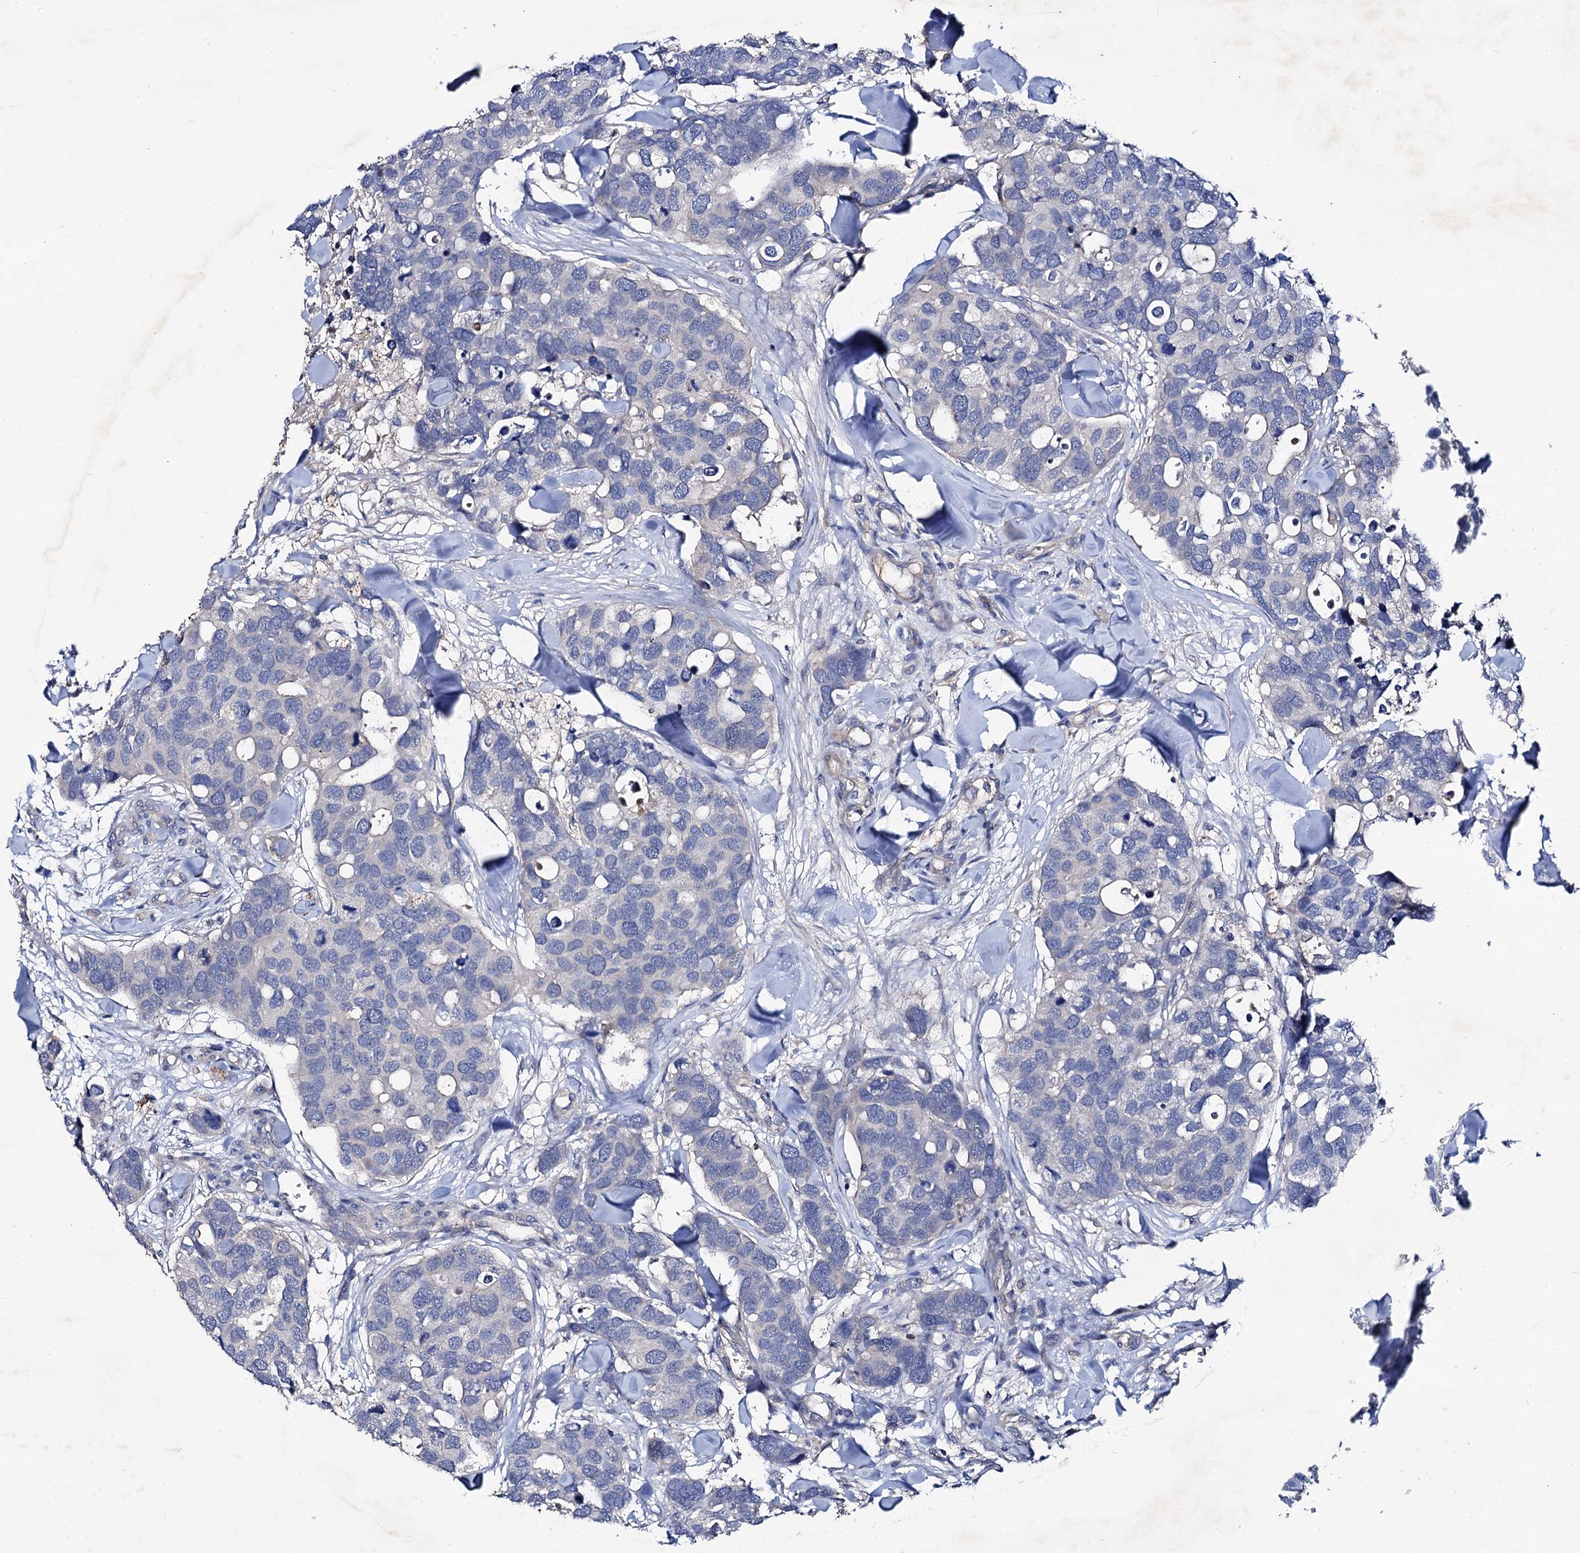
{"staining": {"intensity": "negative", "quantity": "none", "location": "none"}, "tissue": "breast cancer", "cell_type": "Tumor cells", "image_type": "cancer", "snomed": [{"axis": "morphology", "description": "Duct carcinoma"}, {"axis": "topography", "description": "Breast"}], "caption": "Tumor cells are negative for protein expression in human breast infiltrating ductal carcinoma. (DAB (3,3'-diaminobenzidine) immunohistochemistry visualized using brightfield microscopy, high magnification).", "gene": "HVCN1", "patient": {"sex": "female", "age": 83}}